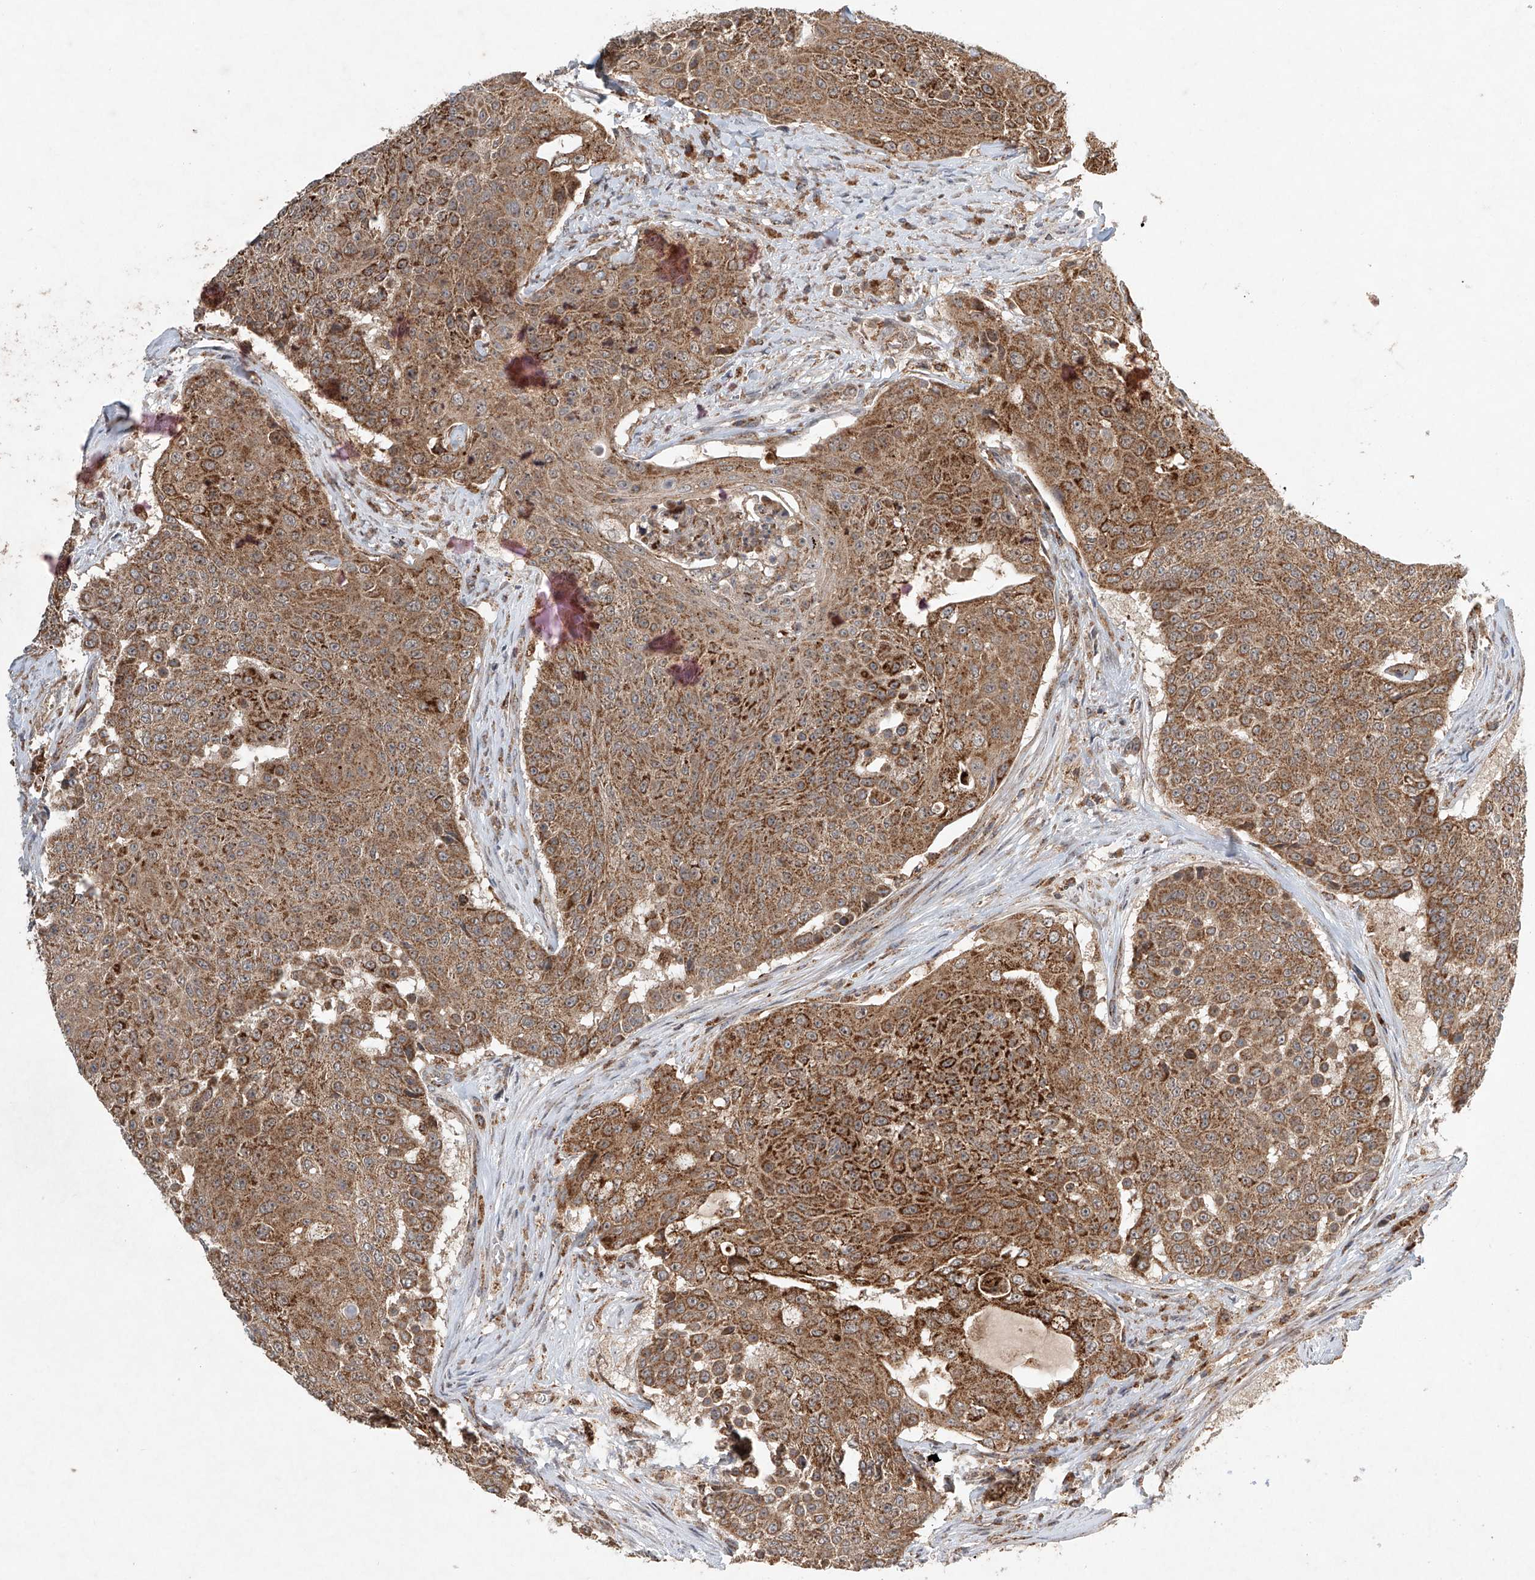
{"staining": {"intensity": "moderate", "quantity": ">75%", "location": "cytoplasmic/membranous"}, "tissue": "urothelial cancer", "cell_type": "Tumor cells", "image_type": "cancer", "snomed": [{"axis": "morphology", "description": "Urothelial carcinoma, High grade"}, {"axis": "topography", "description": "Urinary bladder"}], "caption": "Urothelial carcinoma (high-grade) stained for a protein demonstrates moderate cytoplasmic/membranous positivity in tumor cells. Ihc stains the protein in brown and the nuclei are stained blue.", "gene": "DCAF11", "patient": {"sex": "female", "age": 63}}